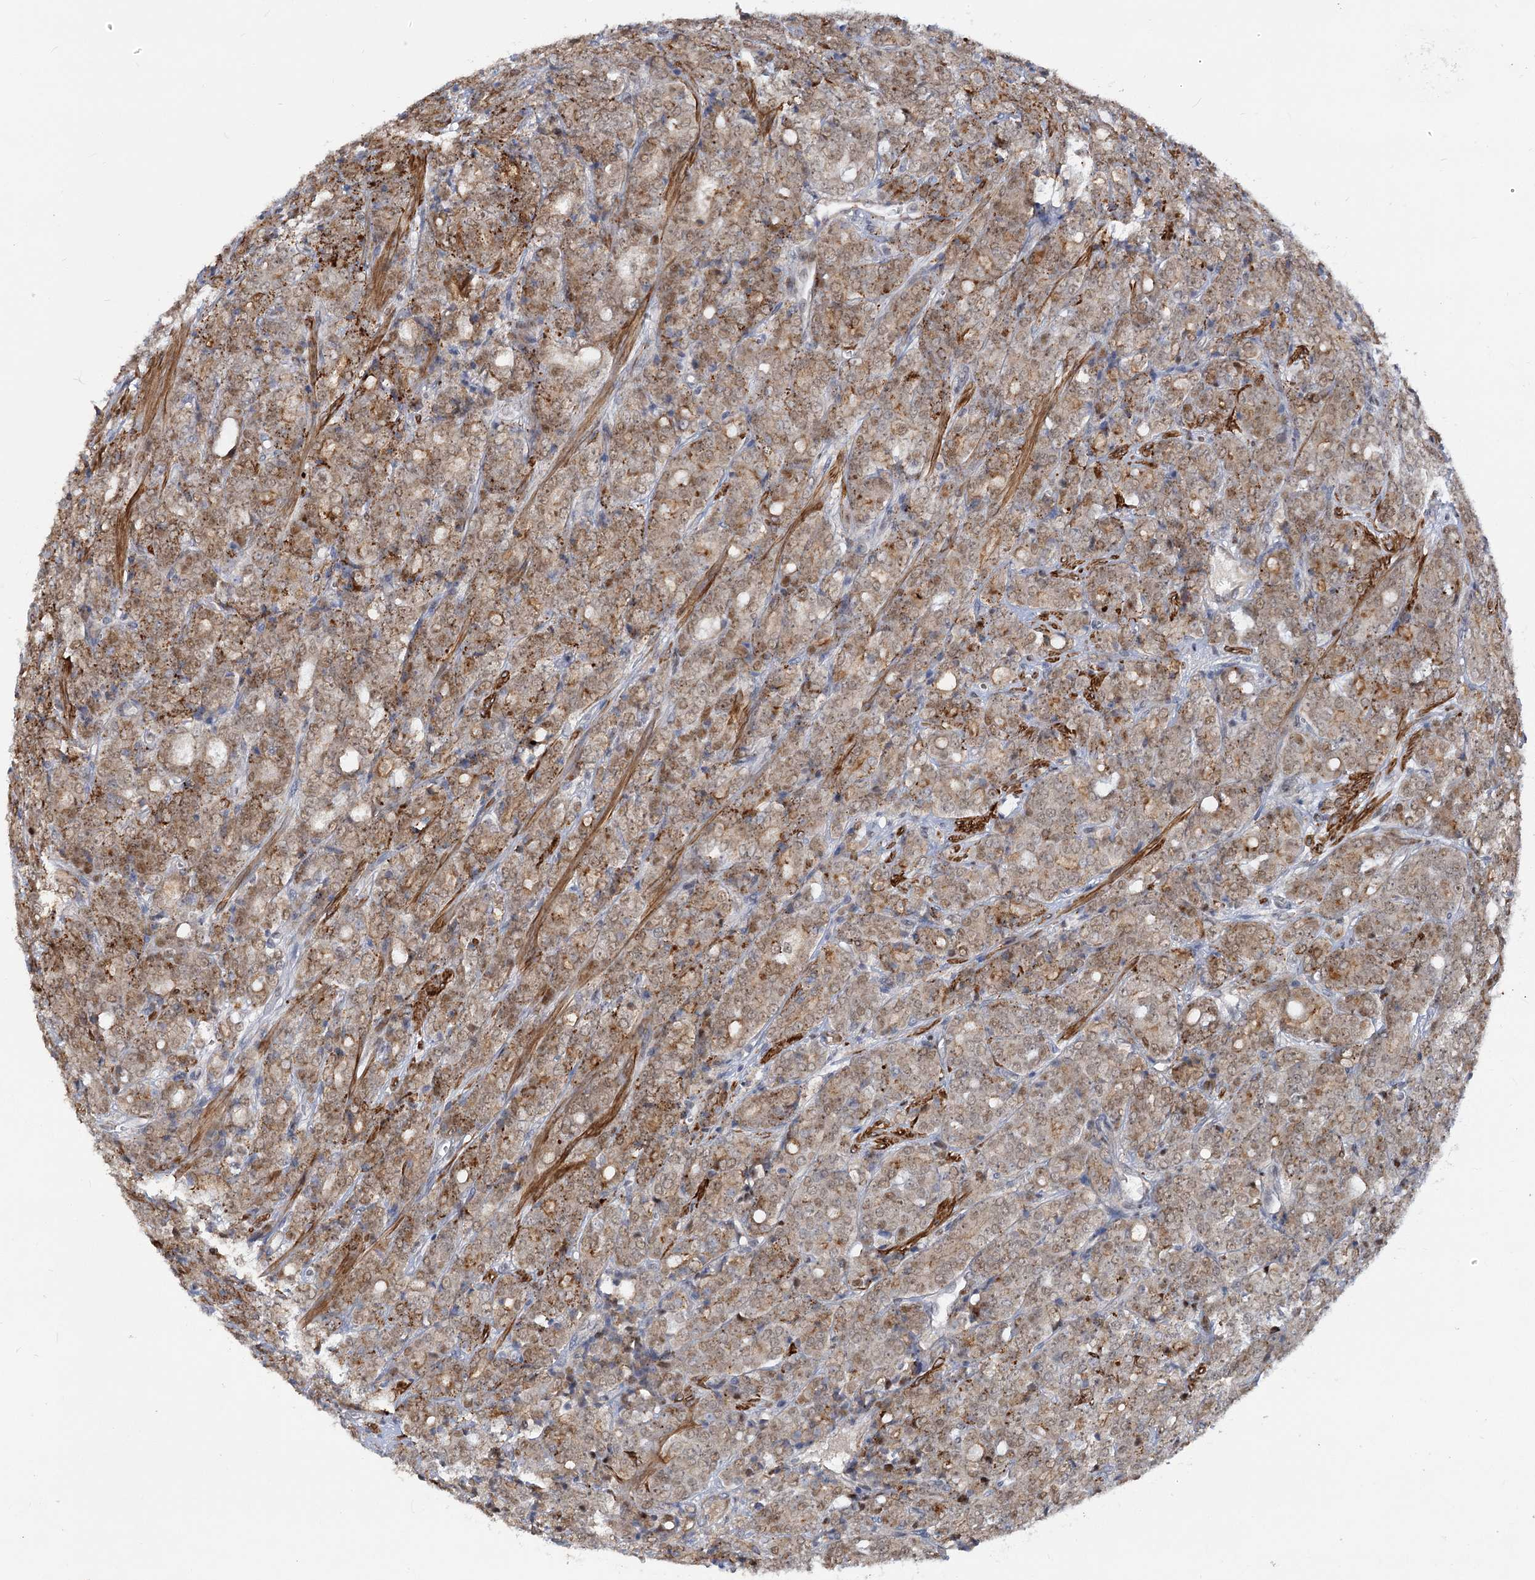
{"staining": {"intensity": "moderate", "quantity": ">75%", "location": "cytoplasmic/membranous,nuclear"}, "tissue": "prostate cancer", "cell_type": "Tumor cells", "image_type": "cancer", "snomed": [{"axis": "morphology", "description": "Adenocarcinoma, High grade"}, {"axis": "topography", "description": "Prostate"}], "caption": "DAB immunohistochemical staining of human prostate high-grade adenocarcinoma shows moderate cytoplasmic/membranous and nuclear protein staining in about >75% of tumor cells. (Brightfield microscopy of DAB IHC at high magnification).", "gene": "ARSI", "patient": {"sex": "male", "age": 62}}